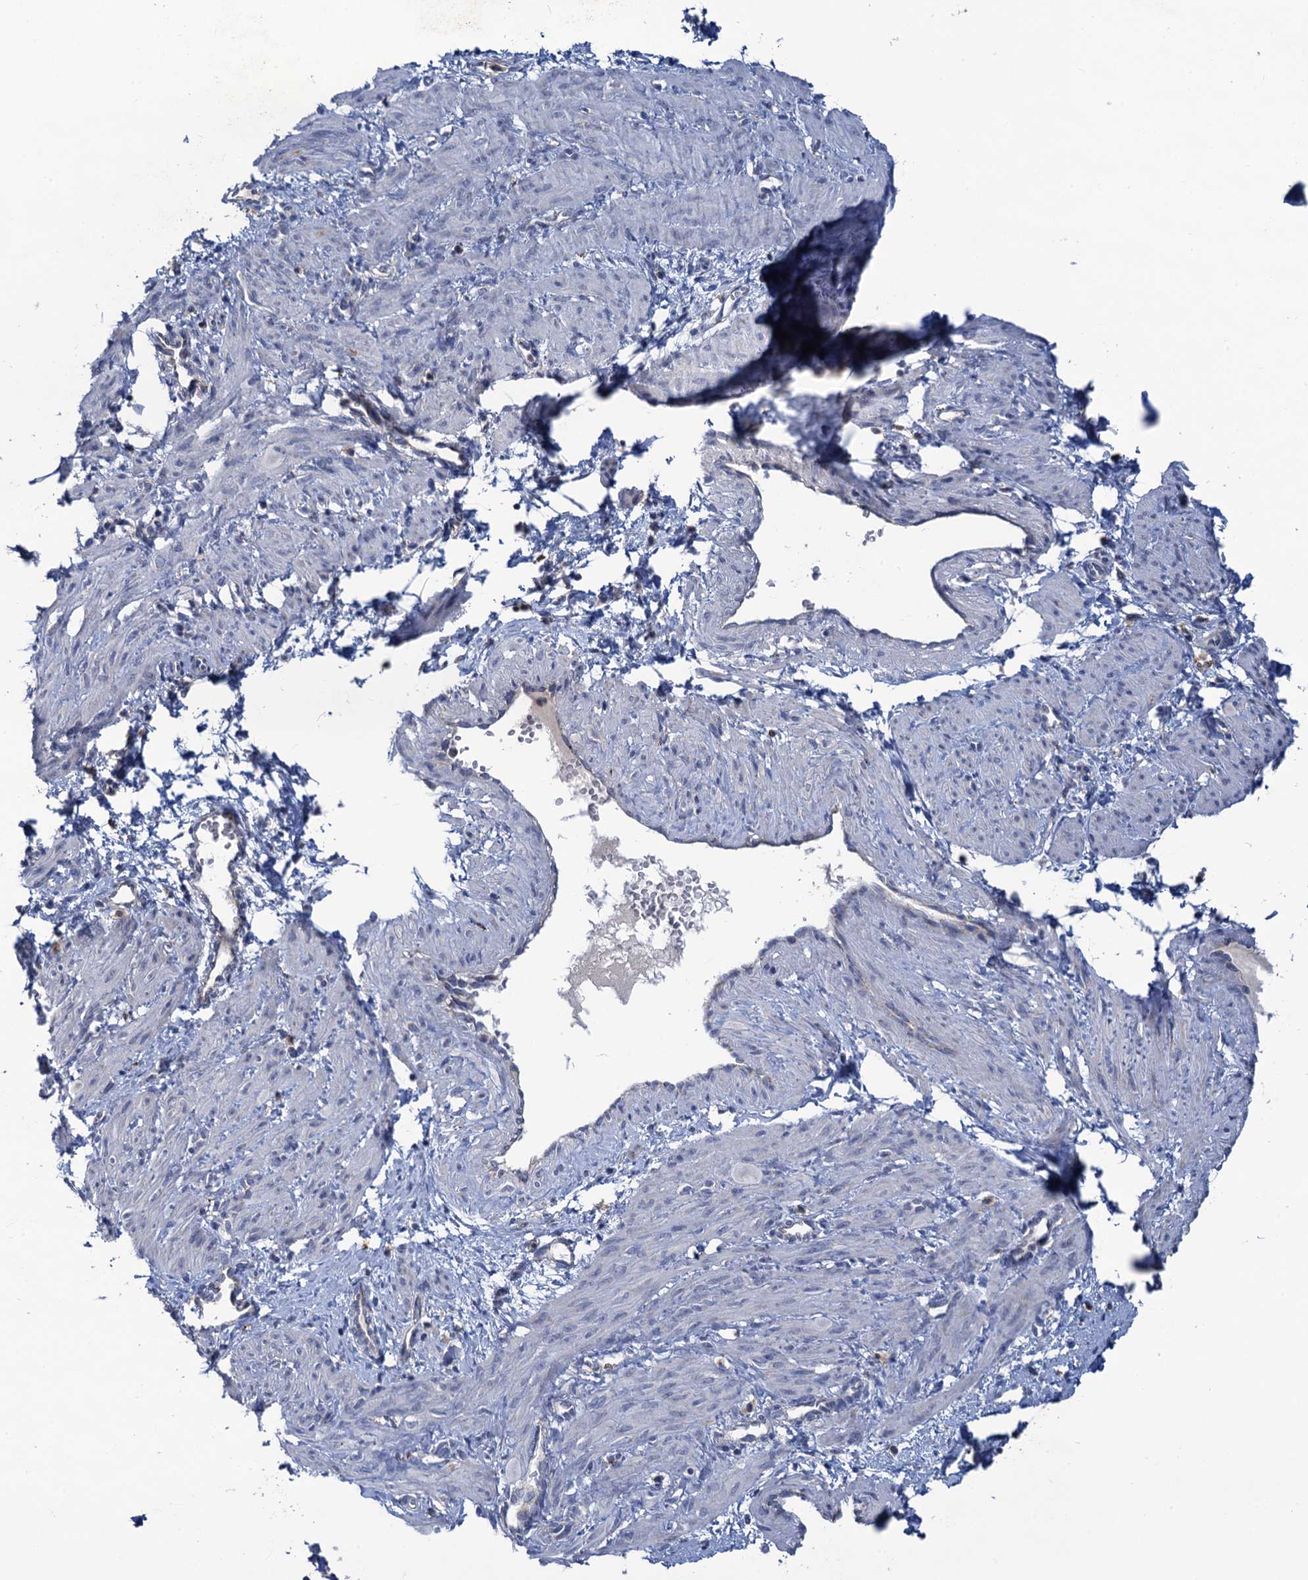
{"staining": {"intensity": "negative", "quantity": "none", "location": "none"}, "tissue": "smooth muscle", "cell_type": "Smooth muscle cells", "image_type": "normal", "snomed": [{"axis": "morphology", "description": "Normal tissue, NOS"}, {"axis": "topography", "description": "Endometrium"}], "caption": "DAB immunohistochemical staining of unremarkable human smooth muscle displays no significant positivity in smooth muscle cells.", "gene": "ANKS3", "patient": {"sex": "female", "age": 33}}